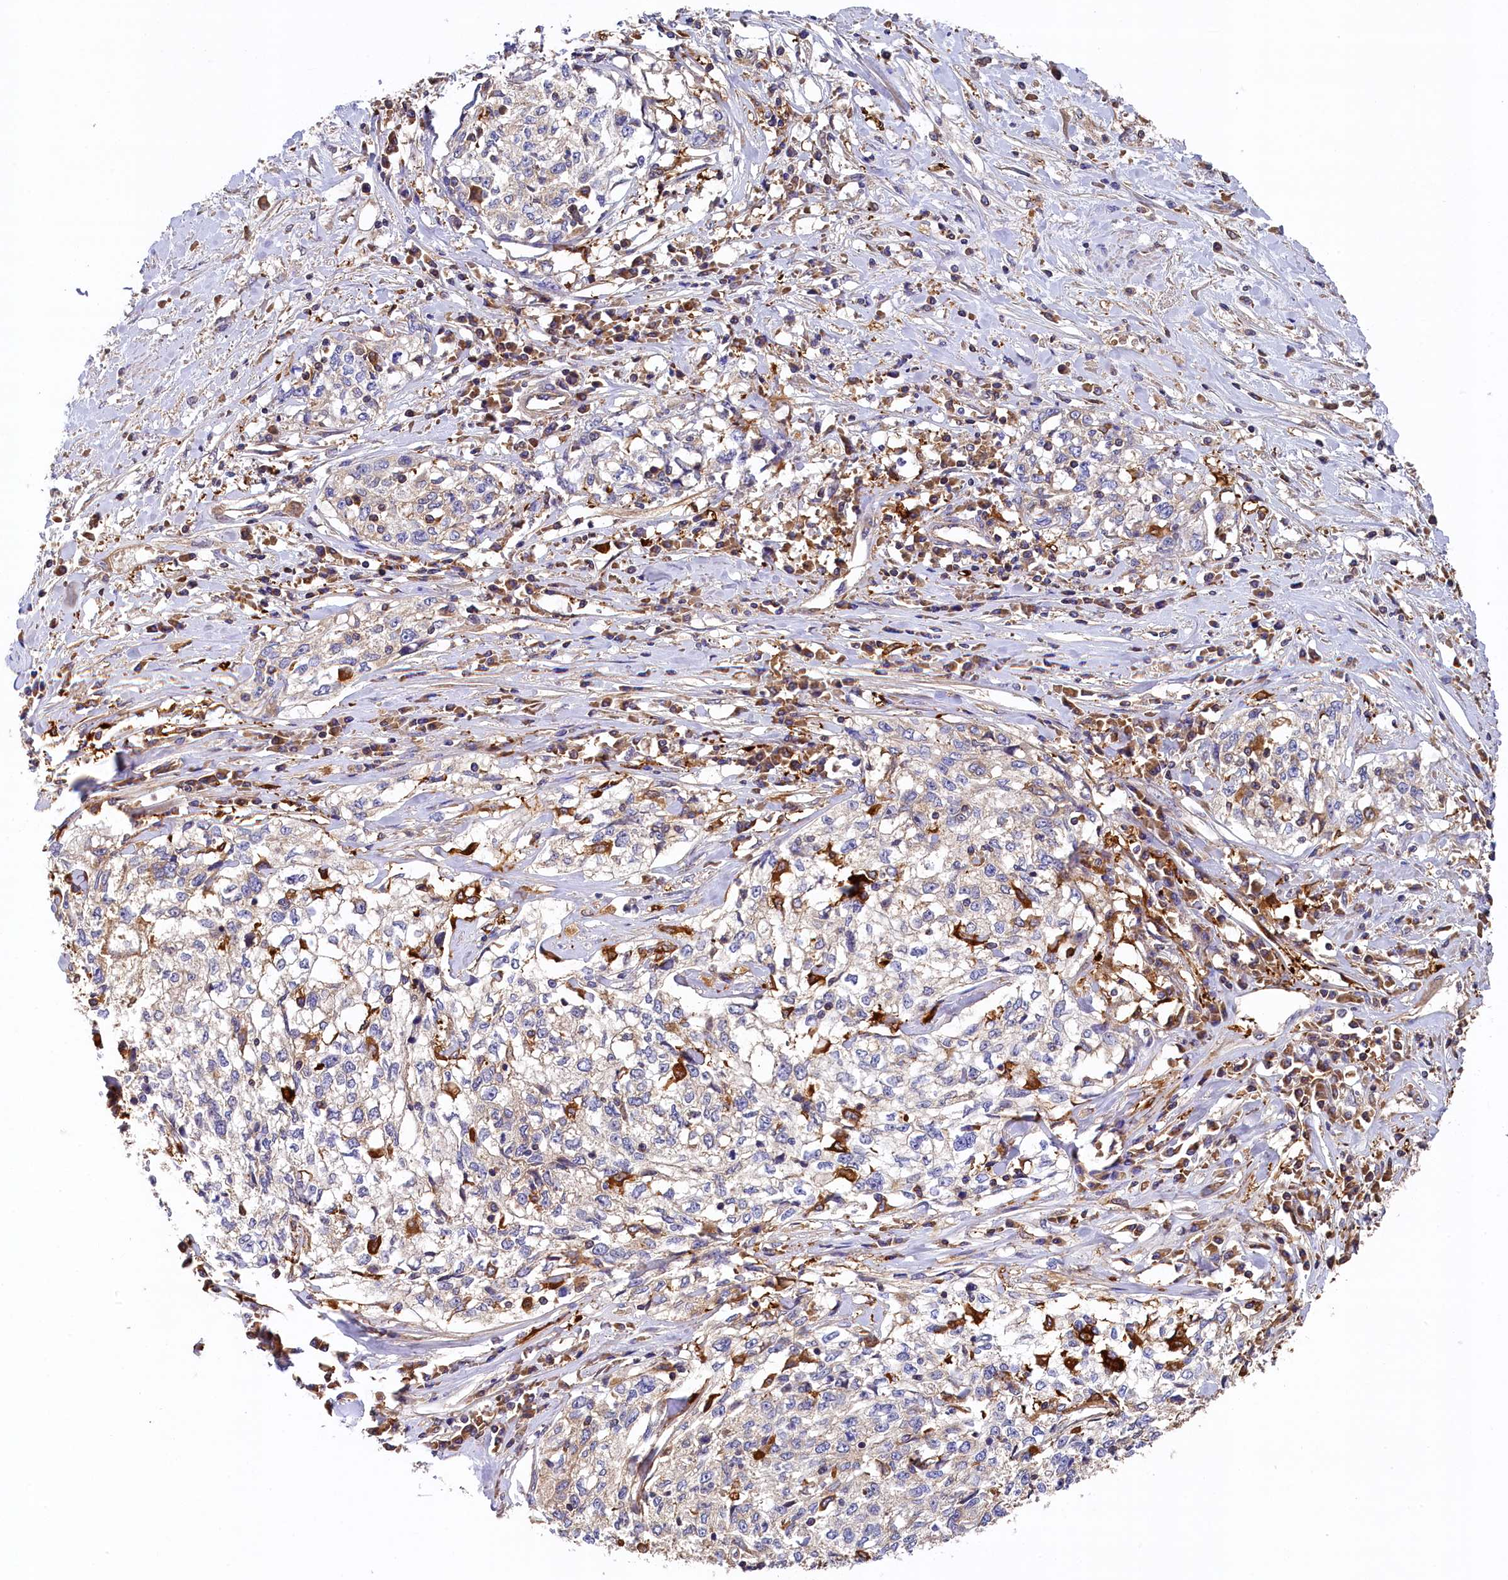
{"staining": {"intensity": "negative", "quantity": "none", "location": "none"}, "tissue": "cervical cancer", "cell_type": "Tumor cells", "image_type": "cancer", "snomed": [{"axis": "morphology", "description": "Squamous cell carcinoma, NOS"}, {"axis": "topography", "description": "Cervix"}], "caption": "DAB (3,3'-diaminobenzidine) immunohistochemical staining of human cervical squamous cell carcinoma shows no significant expression in tumor cells.", "gene": "SEC31B", "patient": {"sex": "female", "age": 57}}